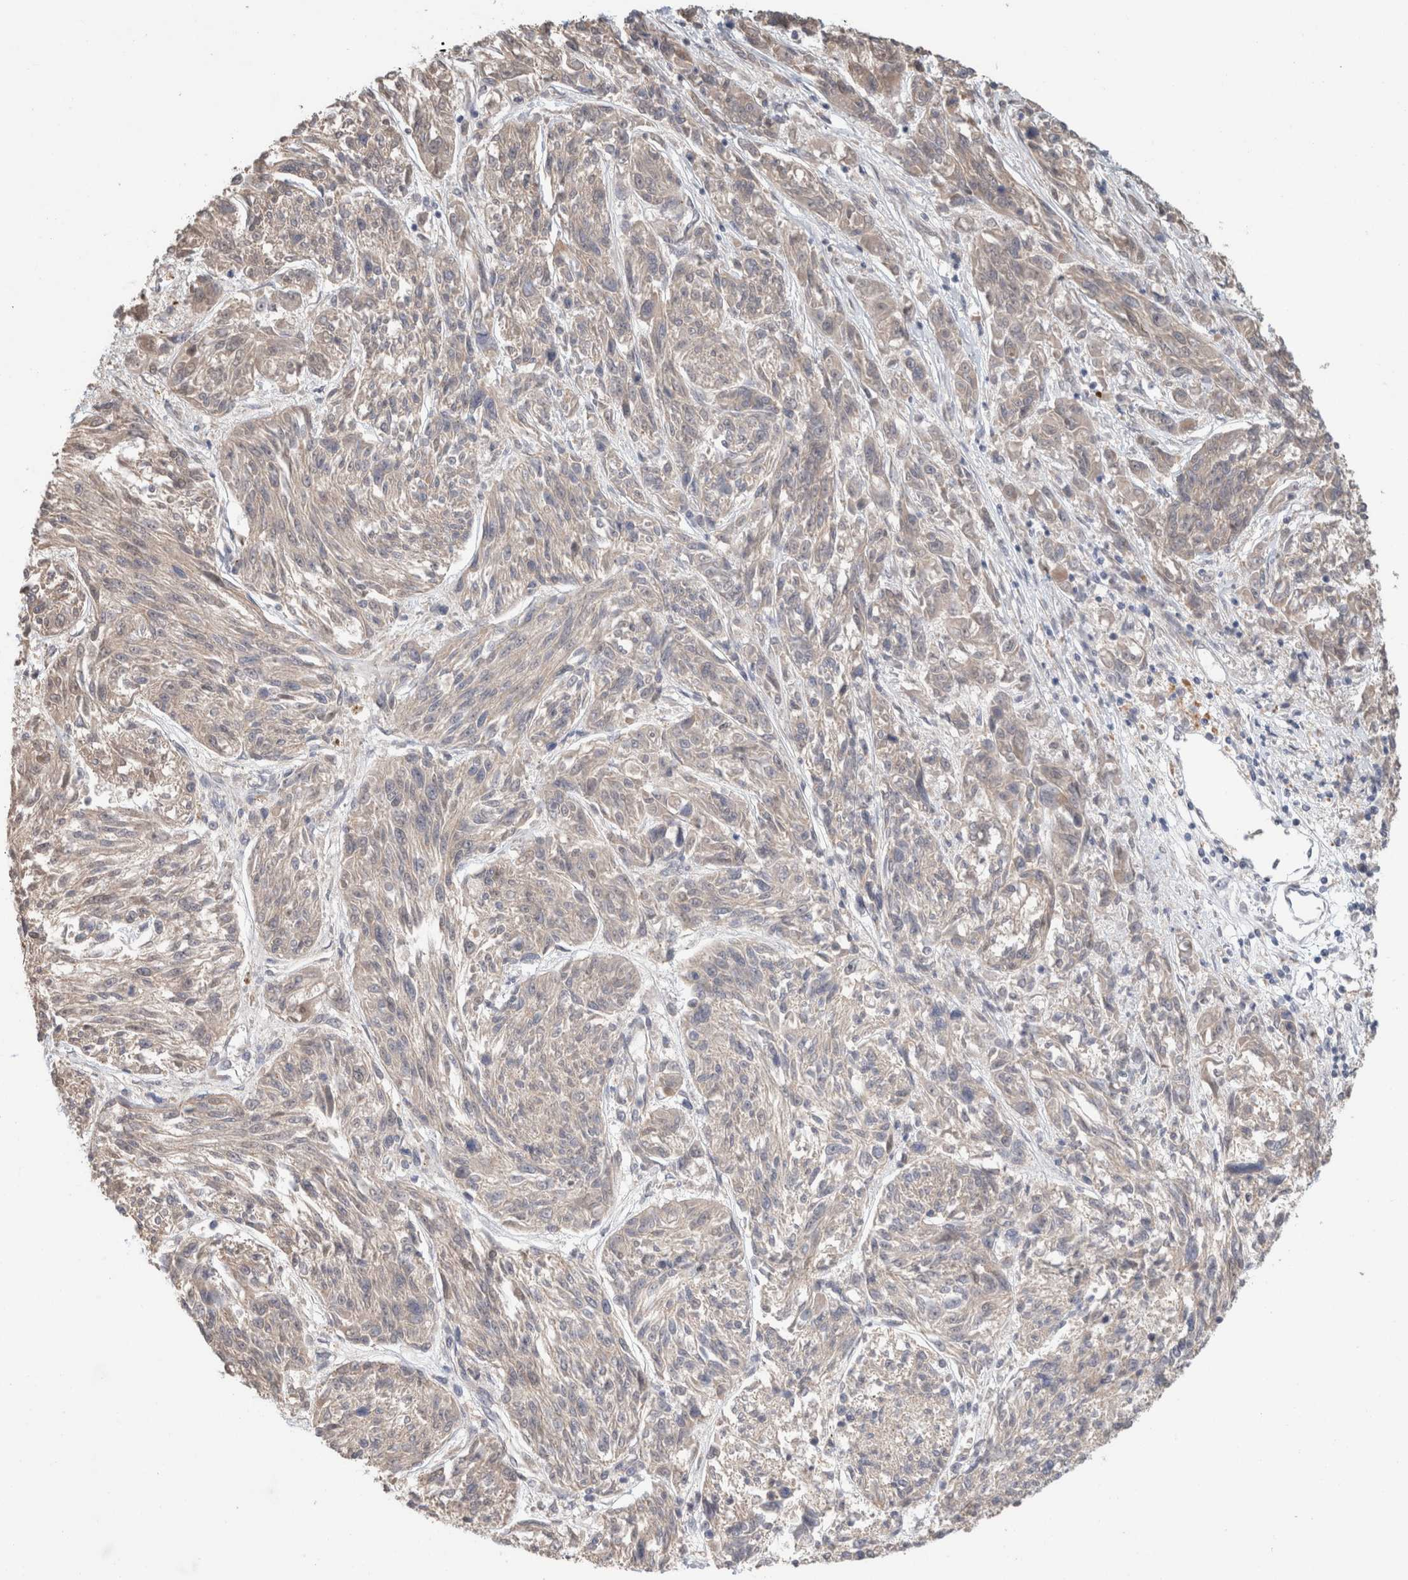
{"staining": {"intensity": "weak", "quantity": "25%-75%", "location": "cytoplasmic/membranous"}, "tissue": "melanoma", "cell_type": "Tumor cells", "image_type": "cancer", "snomed": [{"axis": "morphology", "description": "Malignant melanoma, NOS"}, {"axis": "topography", "description": "Skin"}], "caption": "Immunohistochemistry (IHC) photomicrograph of malignant melanoma stained for a protein (brown), which displays low levels of weak cytoplasmic/membranous positivity in approximately 25%-75% of tumor cells.", "gene": "SYDE2", "patient": {"sex": "male", "age": 53}}